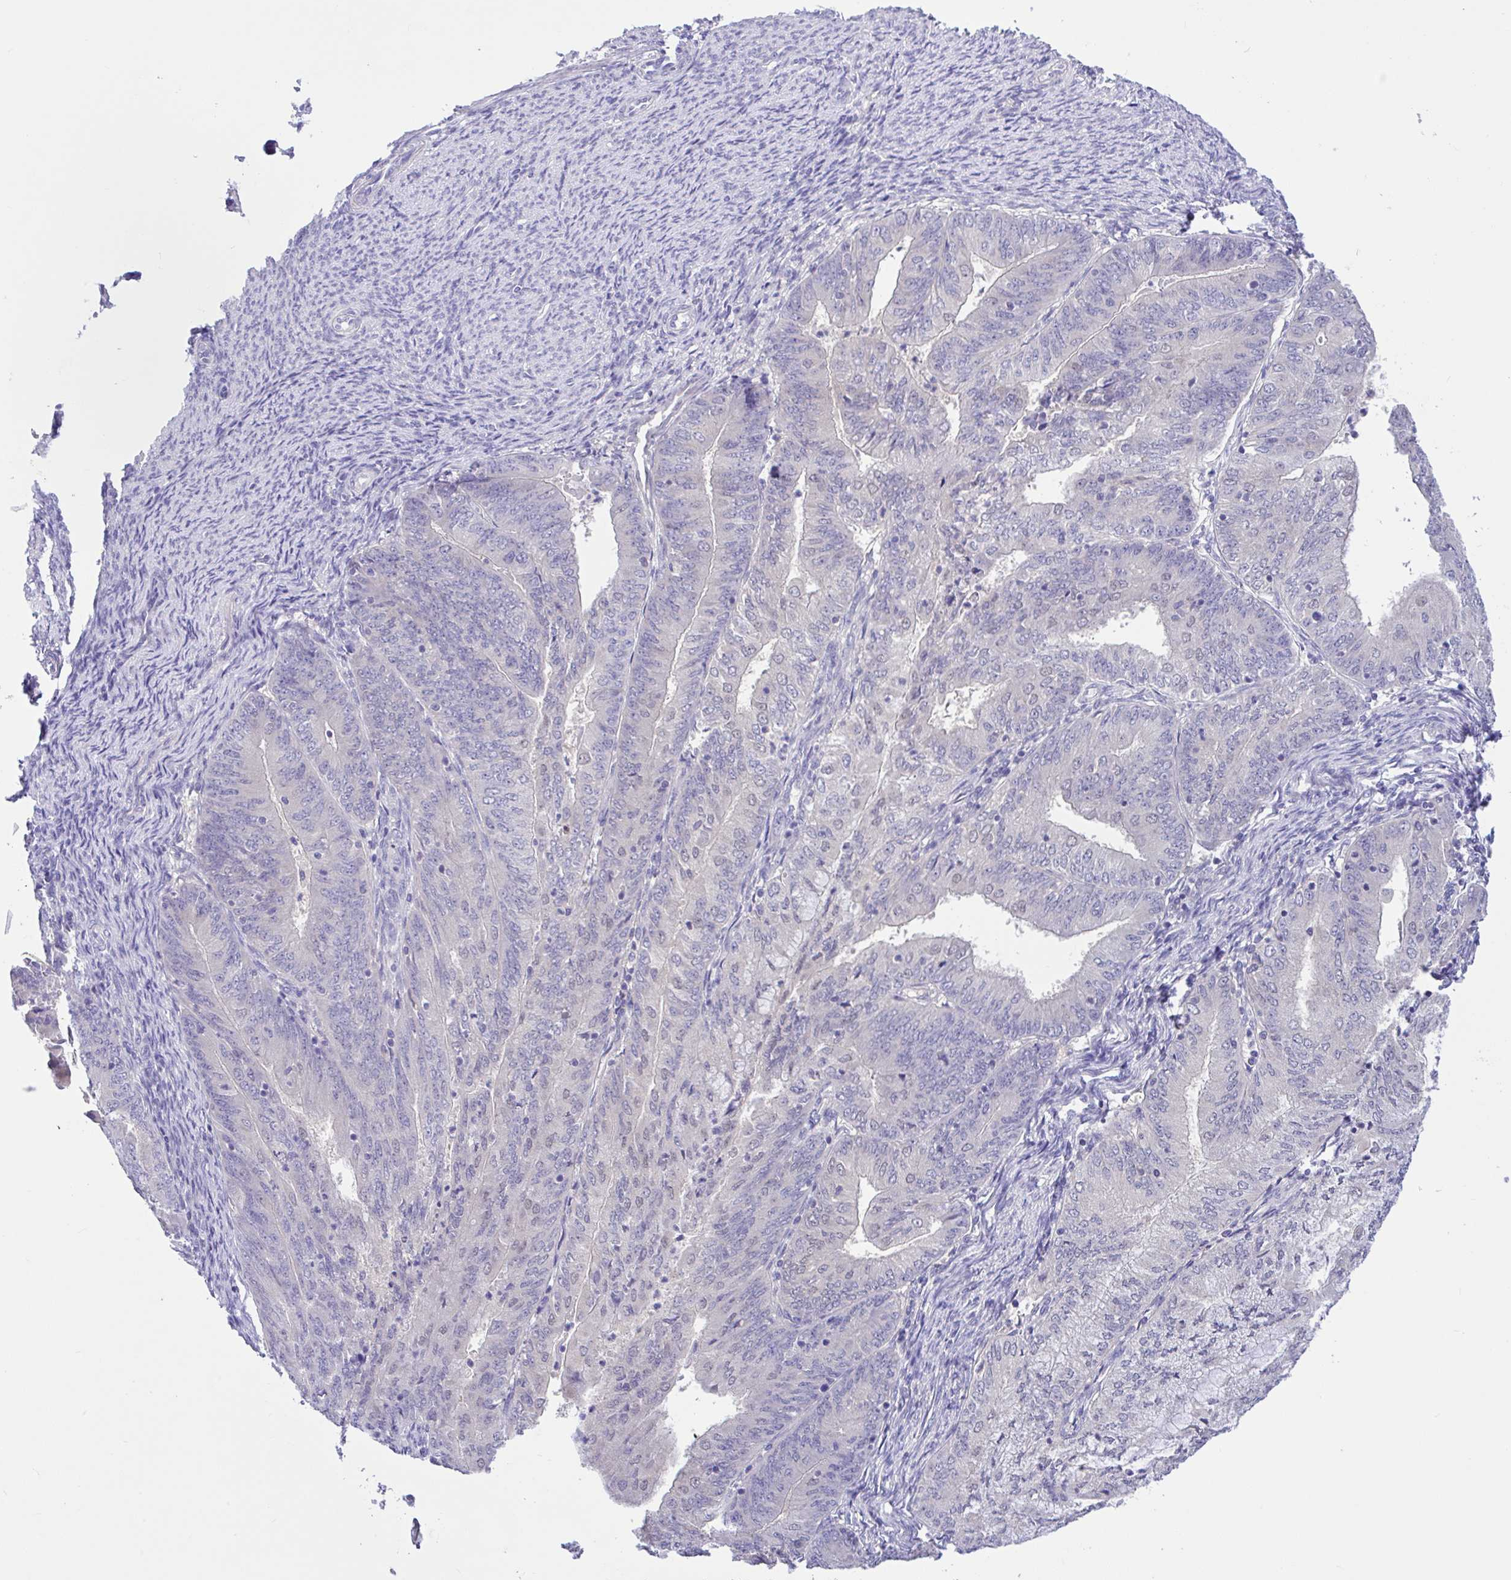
{"staining": {"intensity": "negative", "quantity": "none", "location": "none"}, "tissue": "endometrial cancer", "cell_type": "Tumor cells", "image_type": "cancer", "snomed": [{"axis": "morphology", "description": "Adenocarcinoma, NOS"}, {"axis": "topography", "description": "Endometrium"}], "caption": "Tumor cells are negative for protein expression in human endometrial adenocarcinoma.", "gene": "ANO4", "patient": {"sex": "female", "age": 57}}